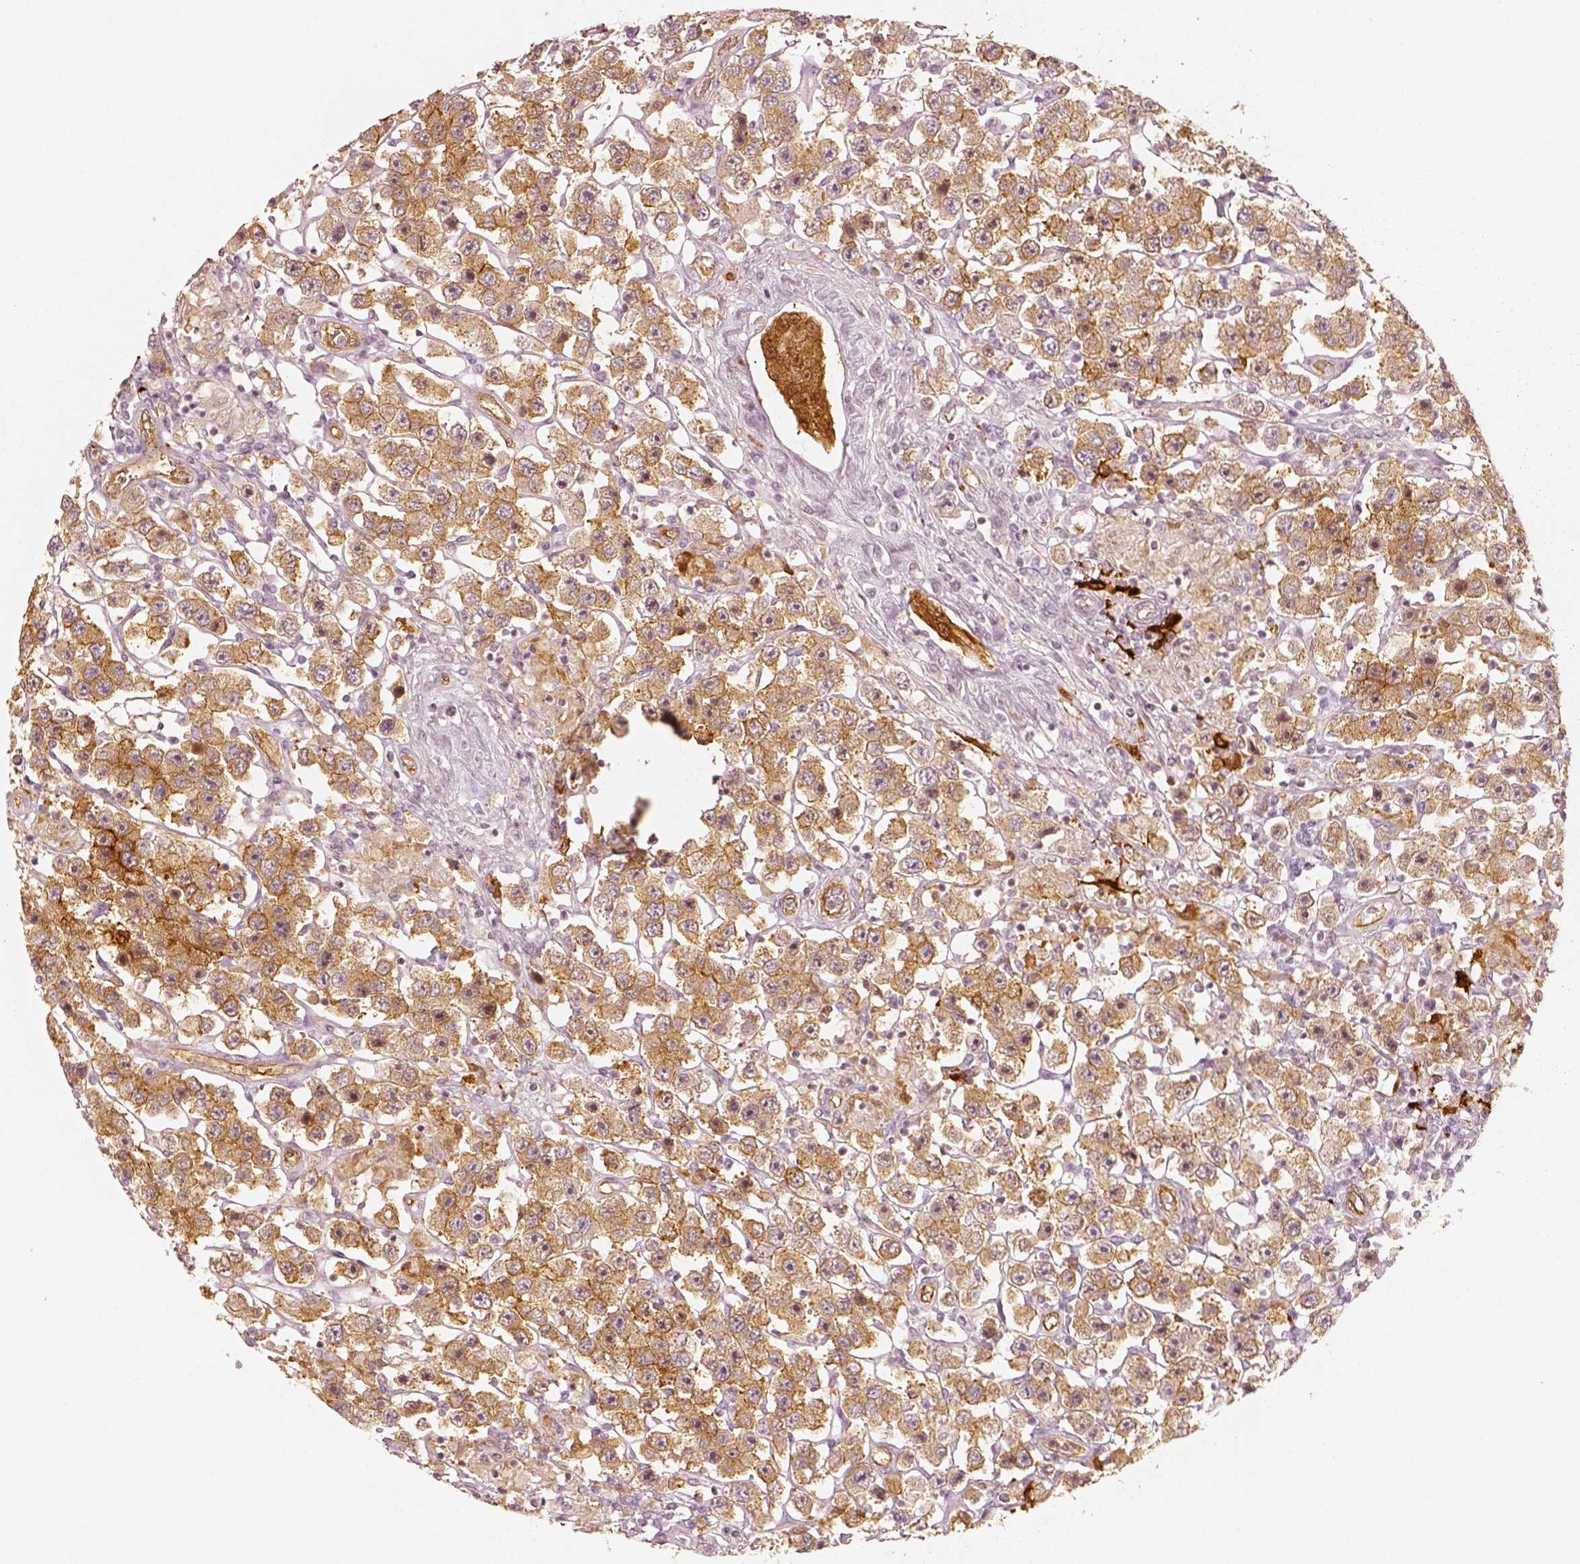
{"staining": {"intensity": "moderate", "quantity": ">75%", "location": "cytoplasmic/membranous"}, "tissue": "testis cancer", "cell_type": "Tumor cells", "image_type": "cancer", "snomed": [{"axis": "morphology", "description": "Seminoma, NOS"}, {"axis": "topography", "description": "Testis"}], "caption": "Immunohistochemical staining of human seminoma (testis) displays moderate cytoplasmic/membranous protein positivity in approximately >75% of tumor cells. (DAB (3,3'-diaminobenzidine) IHC with brightfield microscopy, high magnification).", "gene": "FSCN1", "patient": {"sex": "male", "age": 45}}